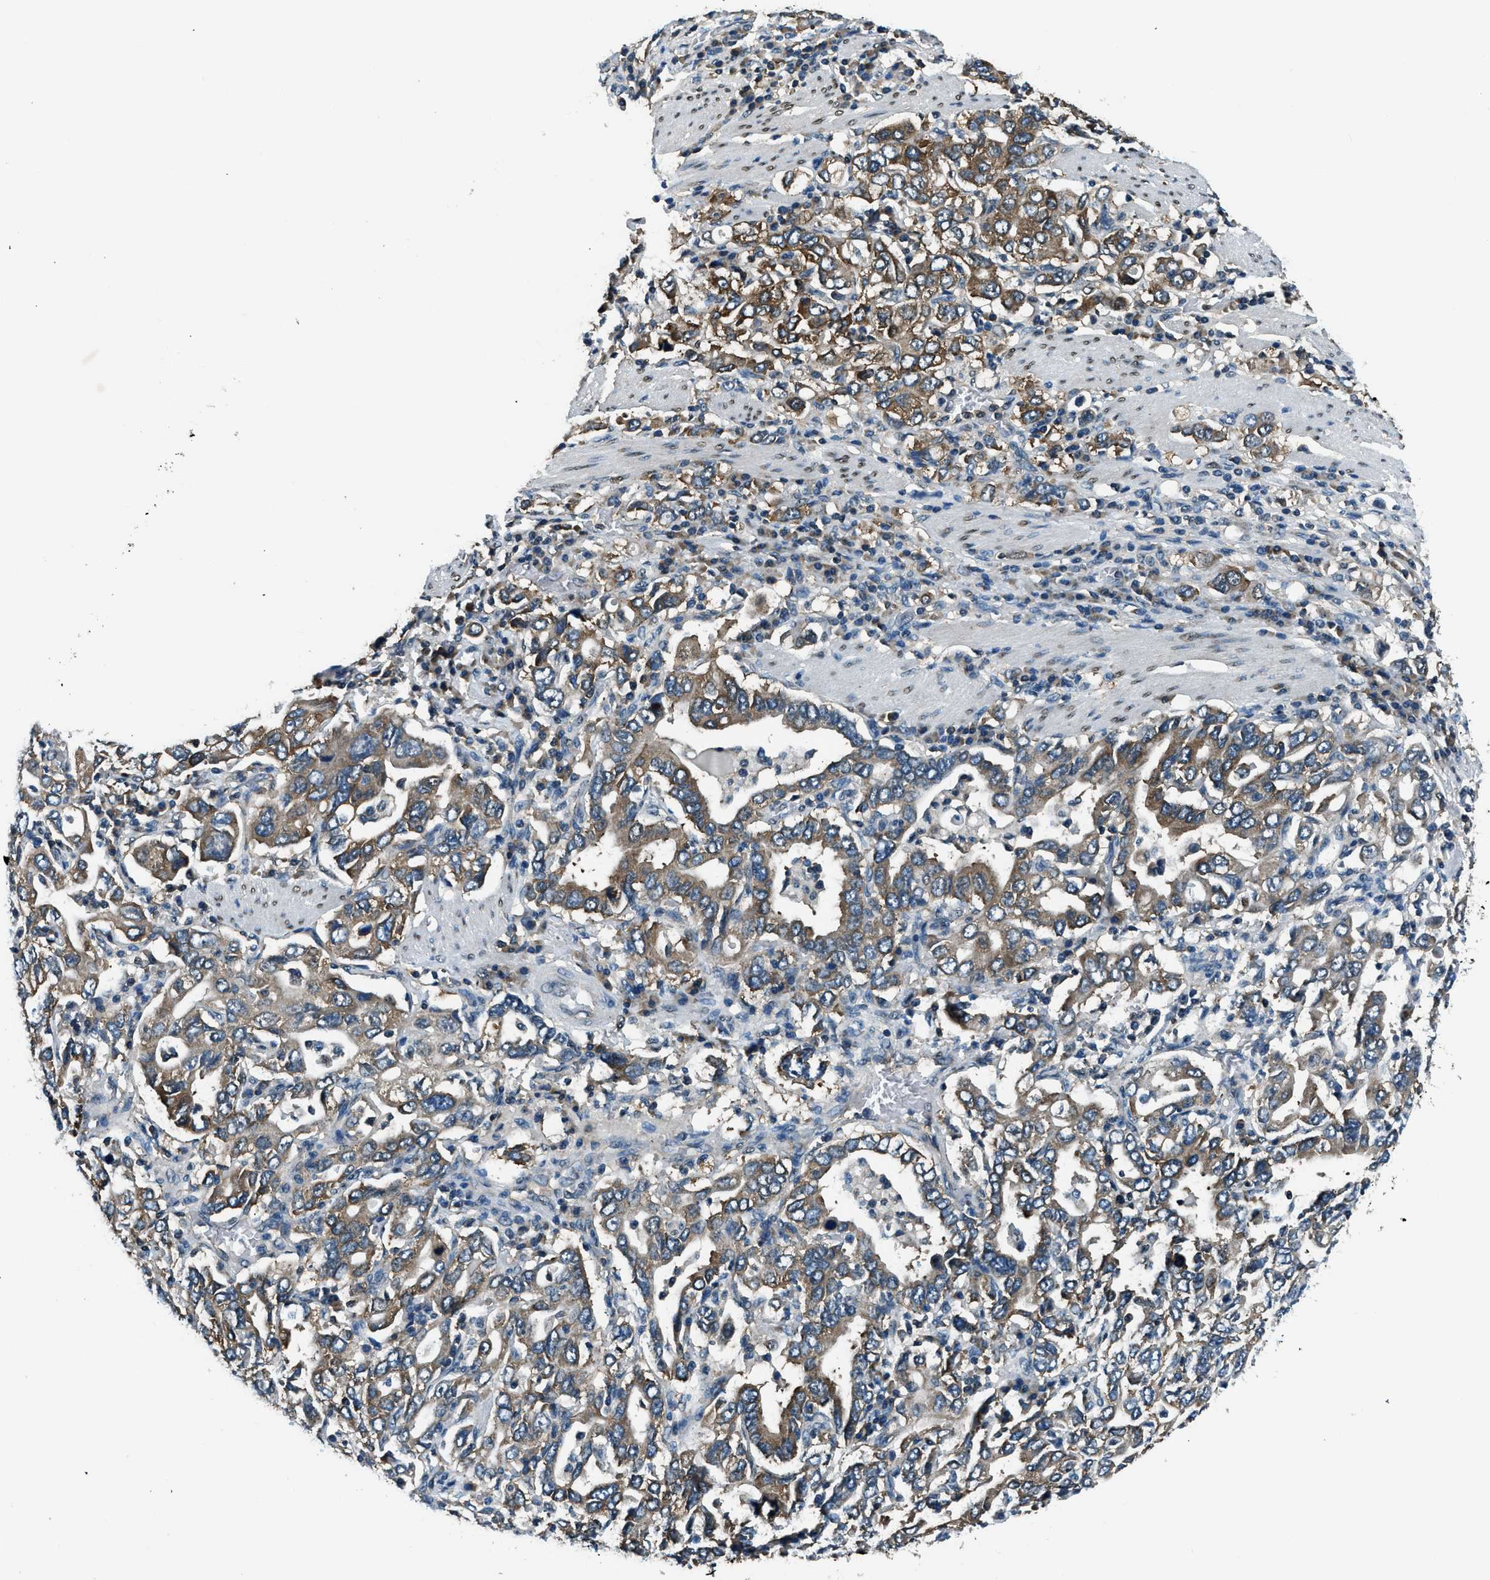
{"staining": {"intensity": "moderate", "quantity": "25%-75%", "location": "cytoplasmic/membranous"}, "tissue": "stomach cancer", "cell_type": "Tumor cells", "image_type": "cancer", "snomed": [{"axis": "morphology", "description": "Adenocarcinoma, NOS"}, {"axis": "topography", "description": "Stomach, upper"}], "caption": "DAB immunohistochemical staining of stomach cancer (adenocarcinoma) exhibits moderate cytoplasmic/membranous protein expression in approximately 25%-75% of tumor cells.", "gene": "ARFGAP2", "patient": {"sex": "male", "age": 62}}